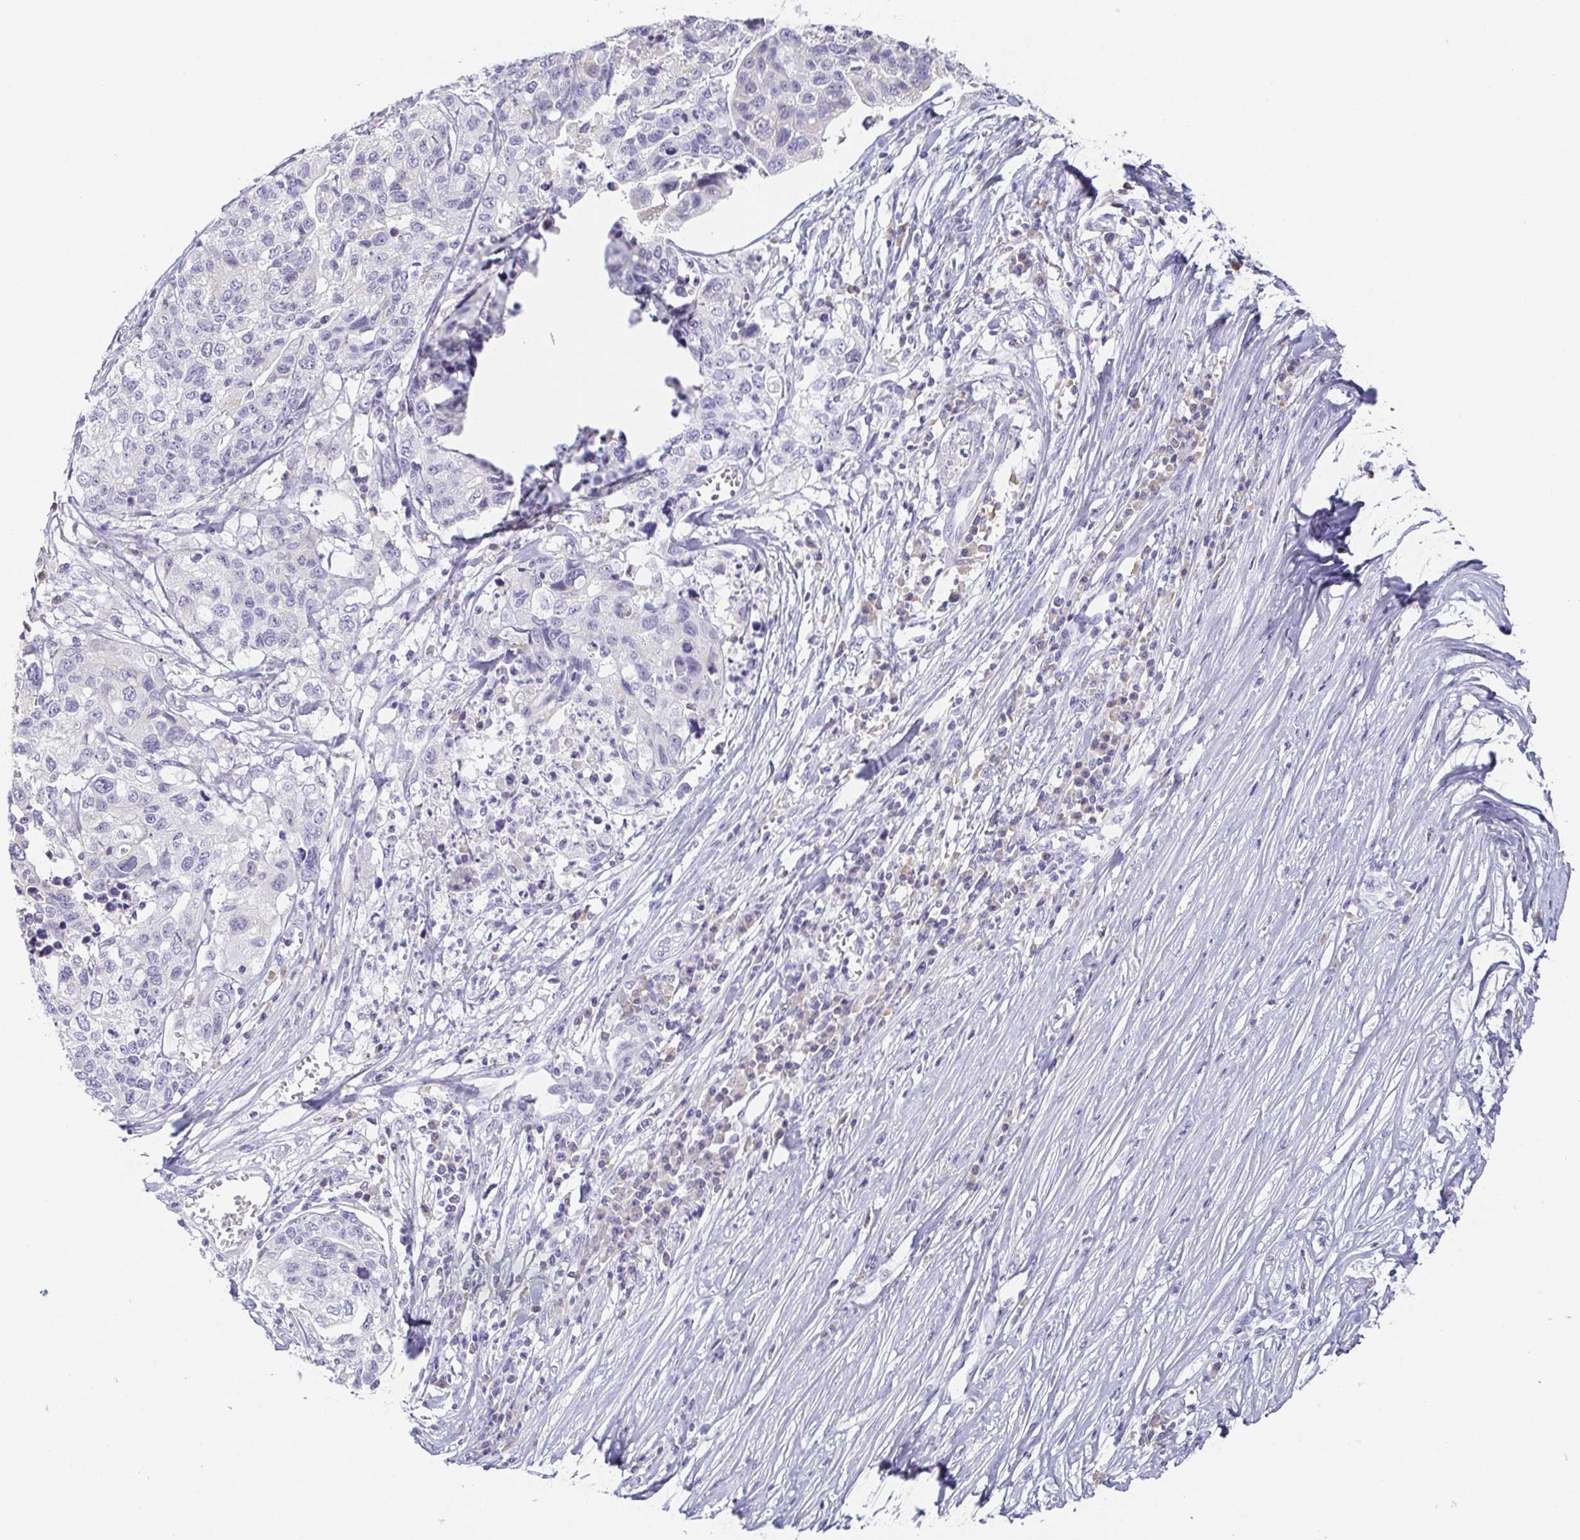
{"staining": {"intensity": "negative", "quantity": "none", "location": "none"}, "tissue": "stomach cancer", "cell_type": "Tumor cells", "image_type": "cancer", "snomed": [{"axis": "morphology", "description": "Adenocarcinoma, NOS"}, {"axis": "topography", "description": "Stomach, upper"}], "caption": "High magnification brightfield microscopy of stomach cancer stained with DAB (brown) and counterstained with hematoxylin (blue): tumor cells show no significant staining. The staining is performed using DAB (3,3'-diaminobenzidine) brown chromogen with nuclei counter-stained in using hematoxylin.", "gene": "PRR27", "patient": {"sex": "female", "age": 67}}